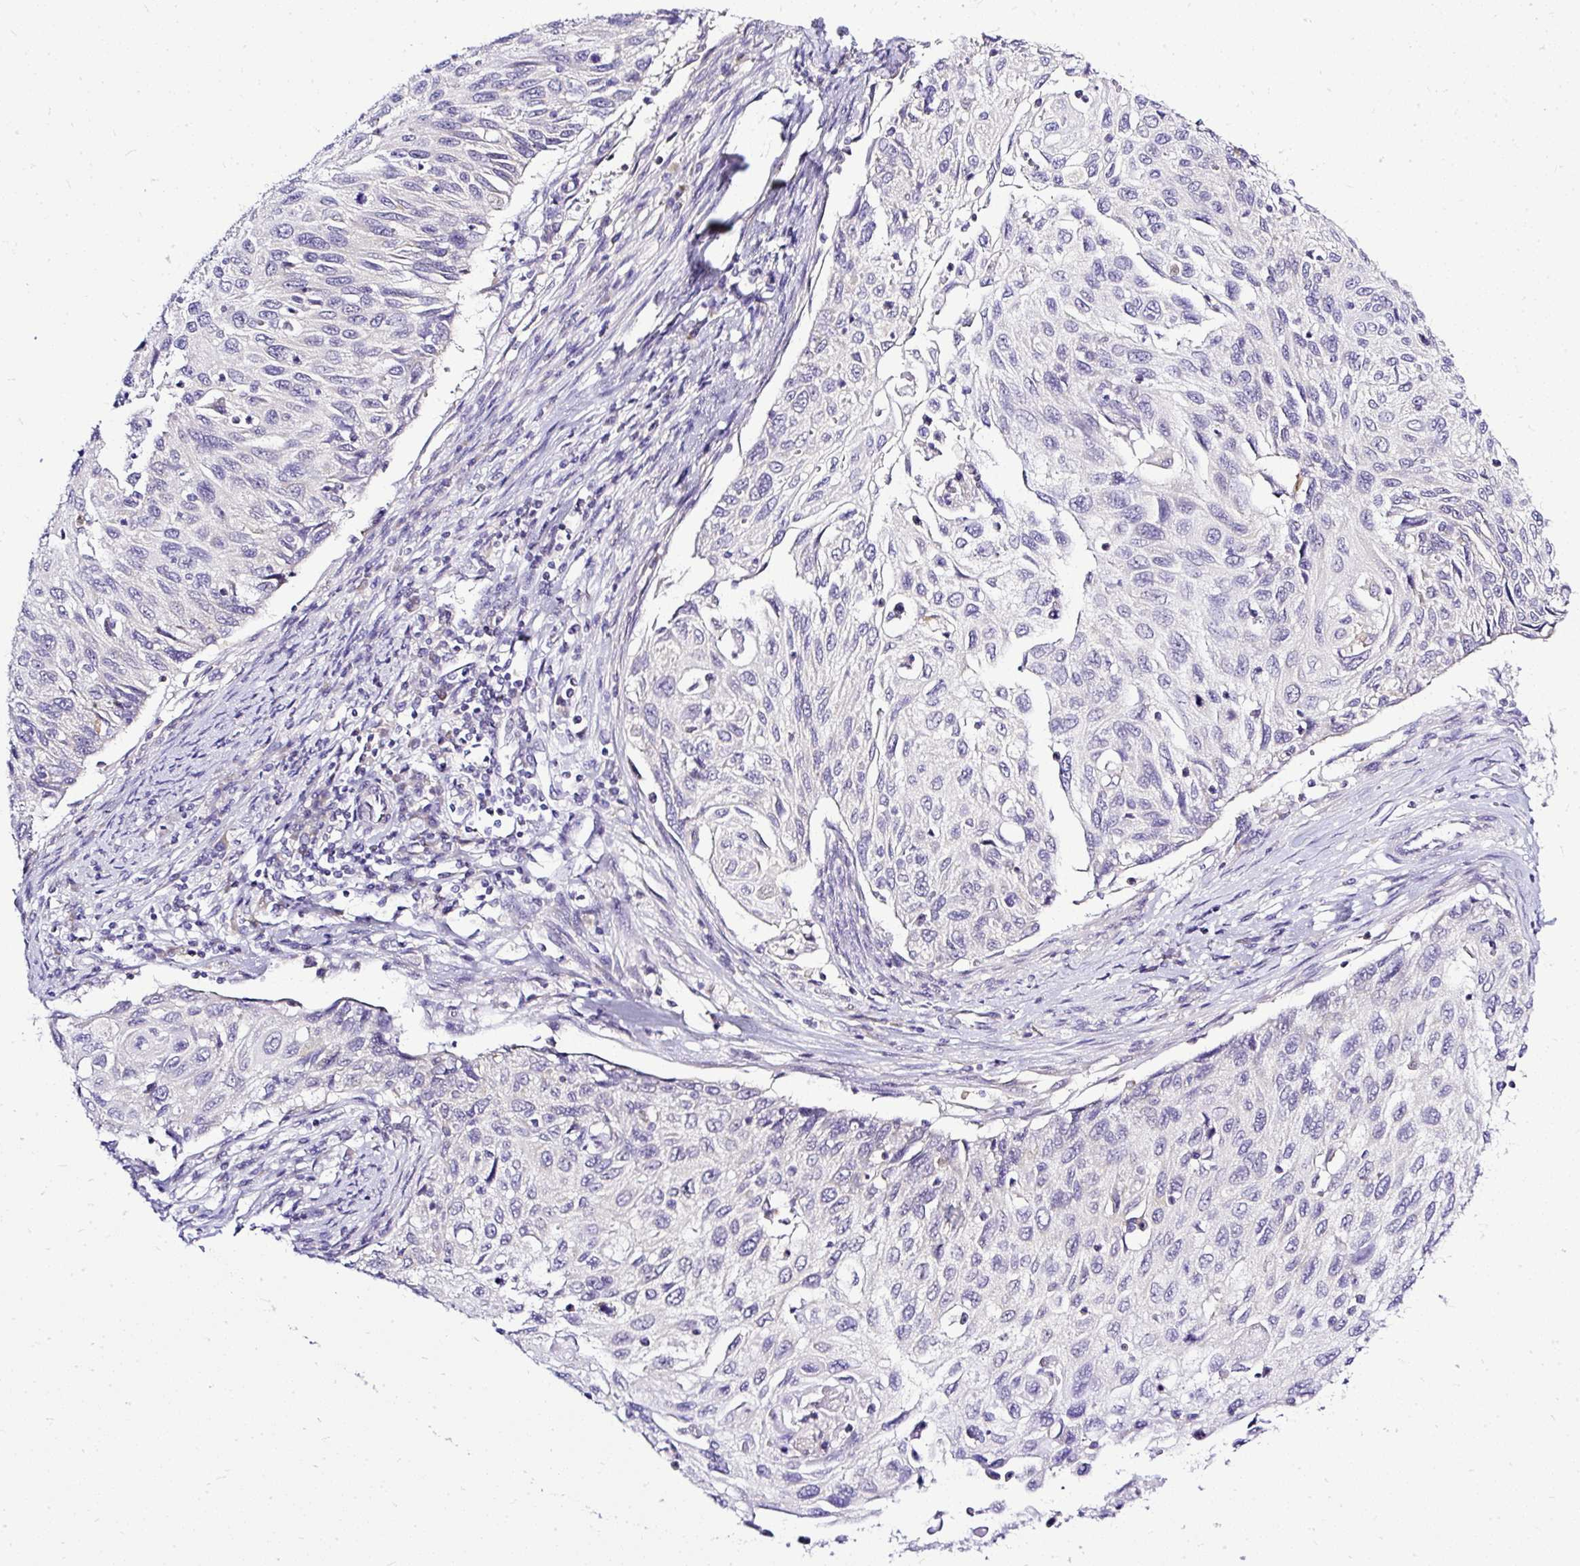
{"staining": {"intensity": "negative", "quantity": "none", "location": "none"}, "tissue": "cervical cancer", "cell_type": "Tumor cells", "image_type": "cancer", "snomed": [{"axis": "morphology", "description": "Squamous cell carcinoma, NOS"}, {"axis": "topography", "description": "Cervix"}], "caption": "This is an immunohistochemistry (IHC) photomicrograph of cervical cancer (squamous cell carcinoma). There is no positivity in tumor cells.", "gene": "AMFR", "patient": {"sex": "female", "age": 70}}